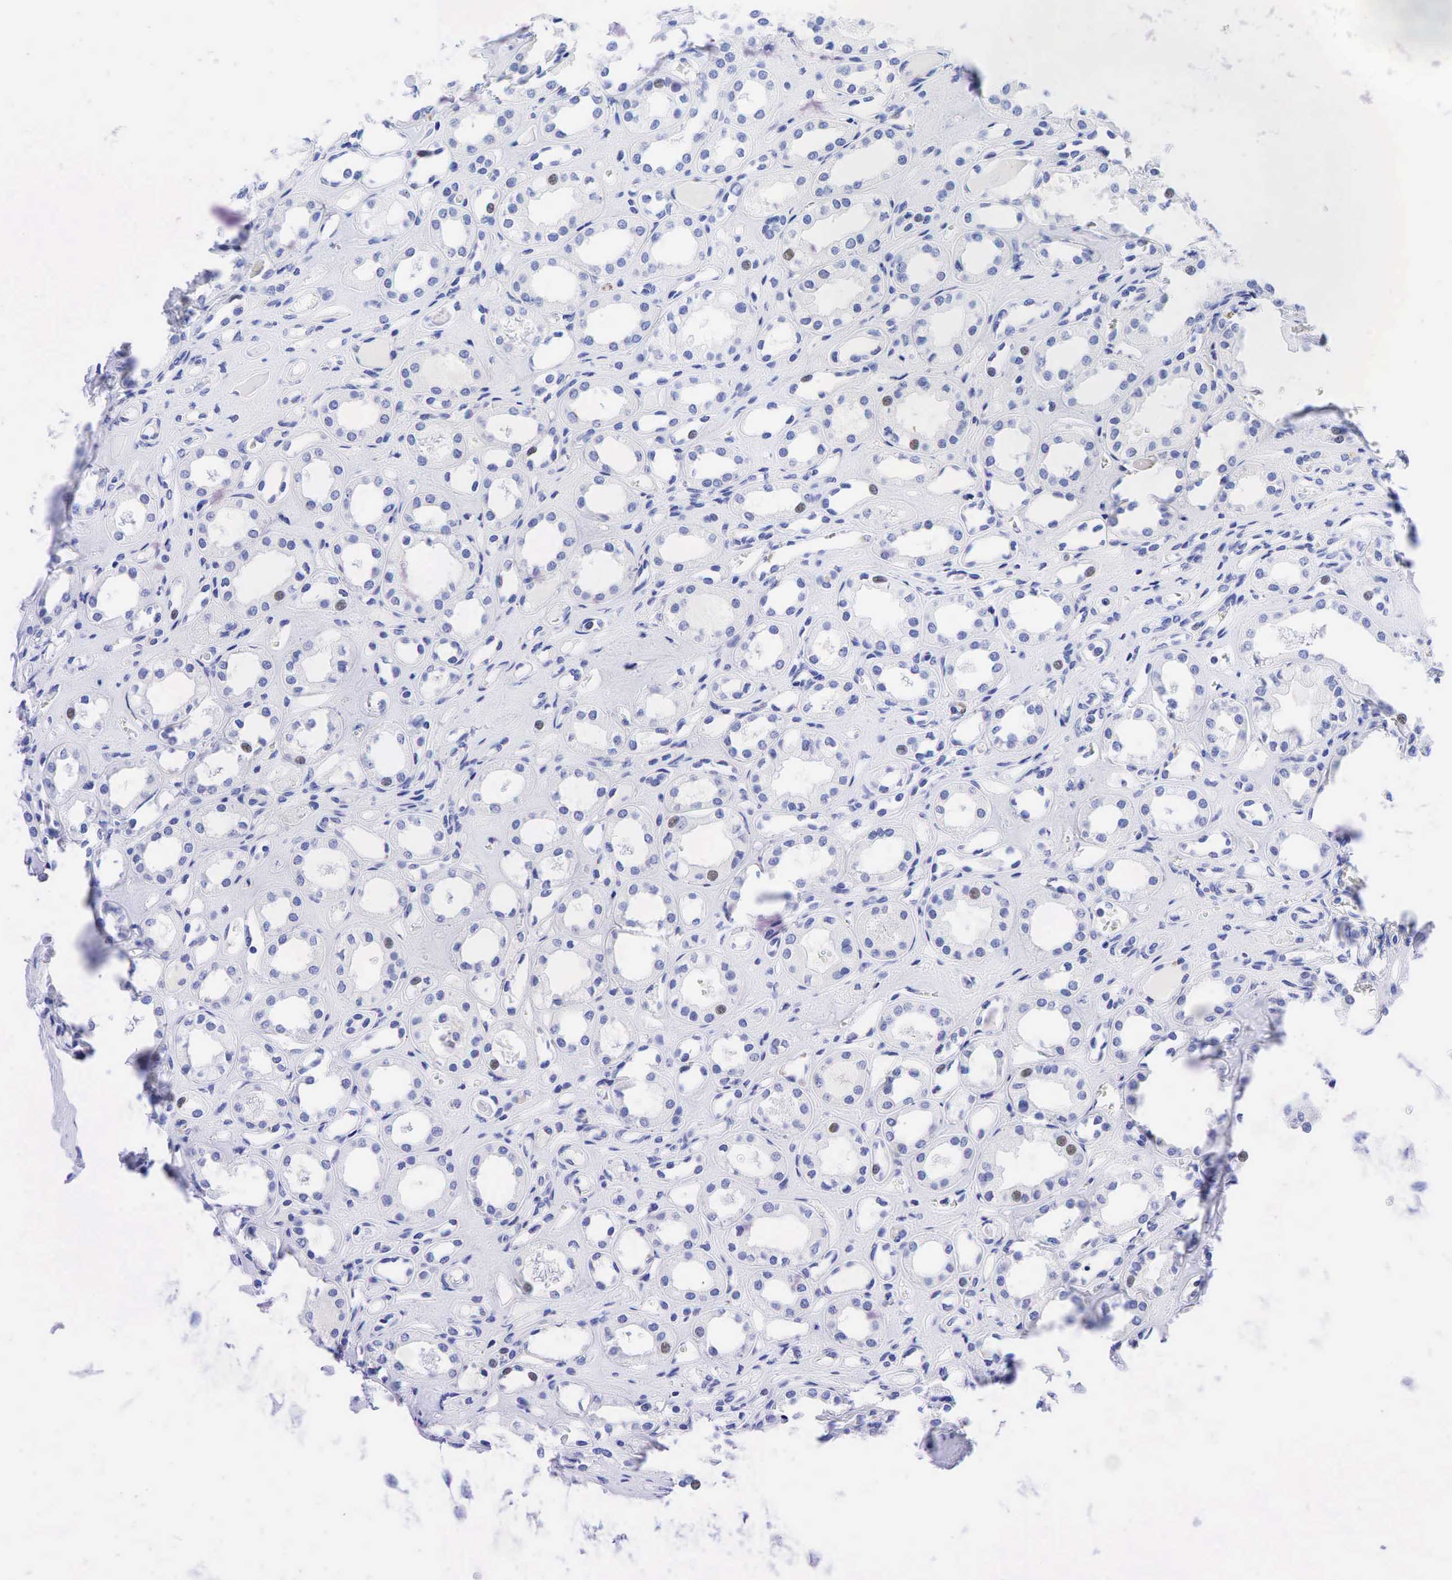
{"staining": {"intensity": "negative", "quantity": "none", "location": "none"}, "tissue": "kidney", "cell_type": "Cells in glomeruli", "image_type": "normal", "snomed": [{"axis": "morphology", "description": "Normal tissue, NOS"}, {"axis": "topography", "description": "Kidney"}], "caption": "The micrograph reveals no significant staining in cells in glomeruli of kidney.", "gene": "CD79A", "patient": {"sex": "male", "age": 61}}